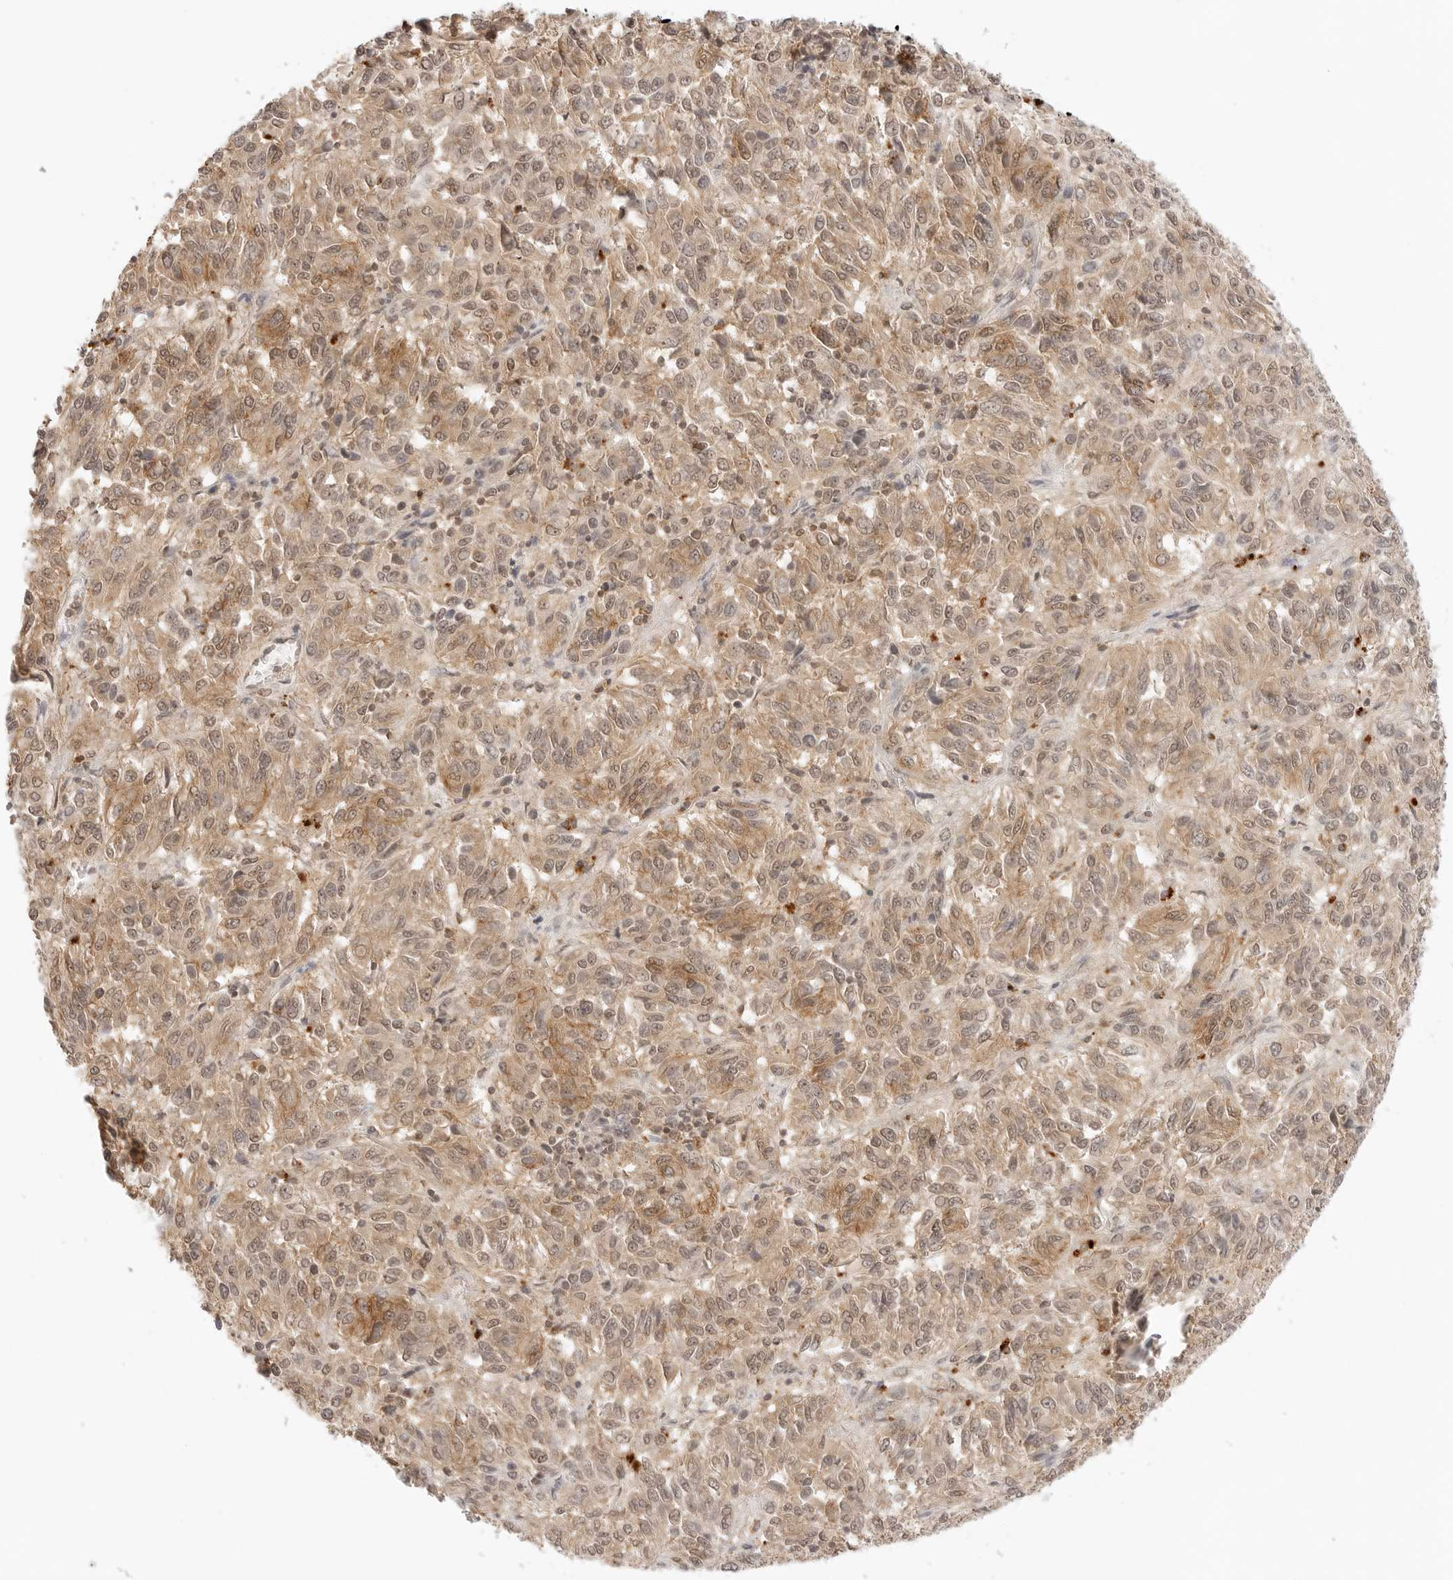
{"staining": {"intensity": "moderate", "quantity": ">75%", "location": "cytoplasmic/membranous,nuclear"}, "tissue": "melanoma", "cell_type": "Tumor cells", "image_type": "cancer", "snomed": [{"axis": "morphology", "description": "Malignant melanoma, Metastatic site"}, {"axis": "topography", "description": "Lung"}], "caption": "High-magnification brightfield microscopy of malignant melanoma (metastatic site) stained with DAB (brown) and counterstained with hematoxylin (blue). tumor cells exhibit moderate cytoplasmic/membranous and nuclear positivity is present in approximately>75% of cells.", "gene": "EPHA1", "patient": {"sex": "male", "age": 64}}